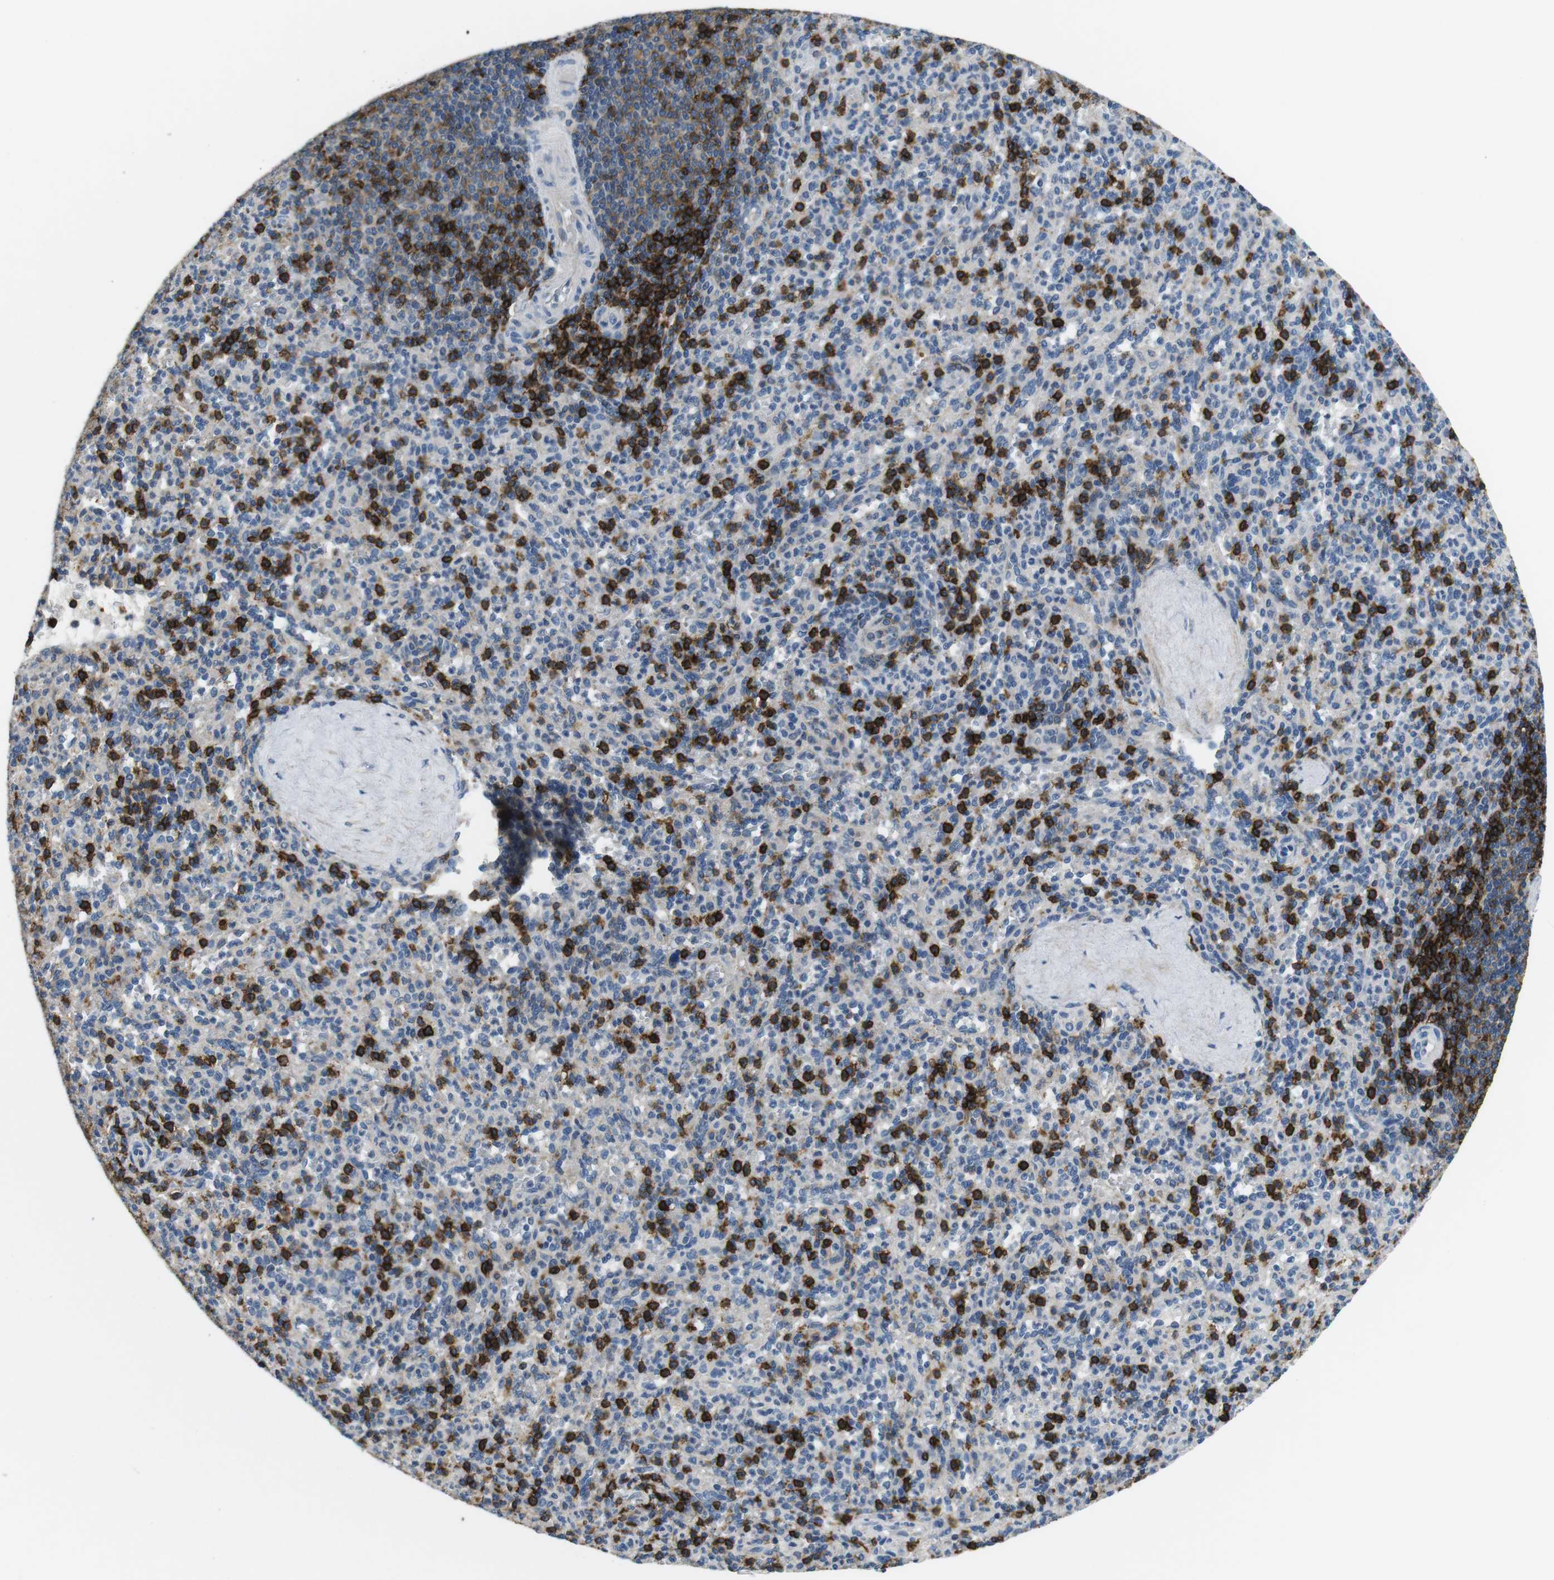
{"staining": {"intensity": "strong", "quantity": "25%-75%", "location": "cytoplasmic/membranous"}, "tissue": "spleen", "cell_type": "Cells in red pulp", "image_type": "normal", "snomed": [{"axis": "morphology", "description": "Normal tissue, NOS"}, {"axis": "topography", "description": "Spleen"}], "caption": "High-magnification brightfield microscopy of unremarkable spleen stained with DAB (brown) and counterstained with hematoxylin (blue). cells in red pulp exhibit strong cytoplasmic/membranous positivity is appreciated in about25%-75% of cells.", "gene": "CD6", "patient": {"sex": "male", "age": 36}}